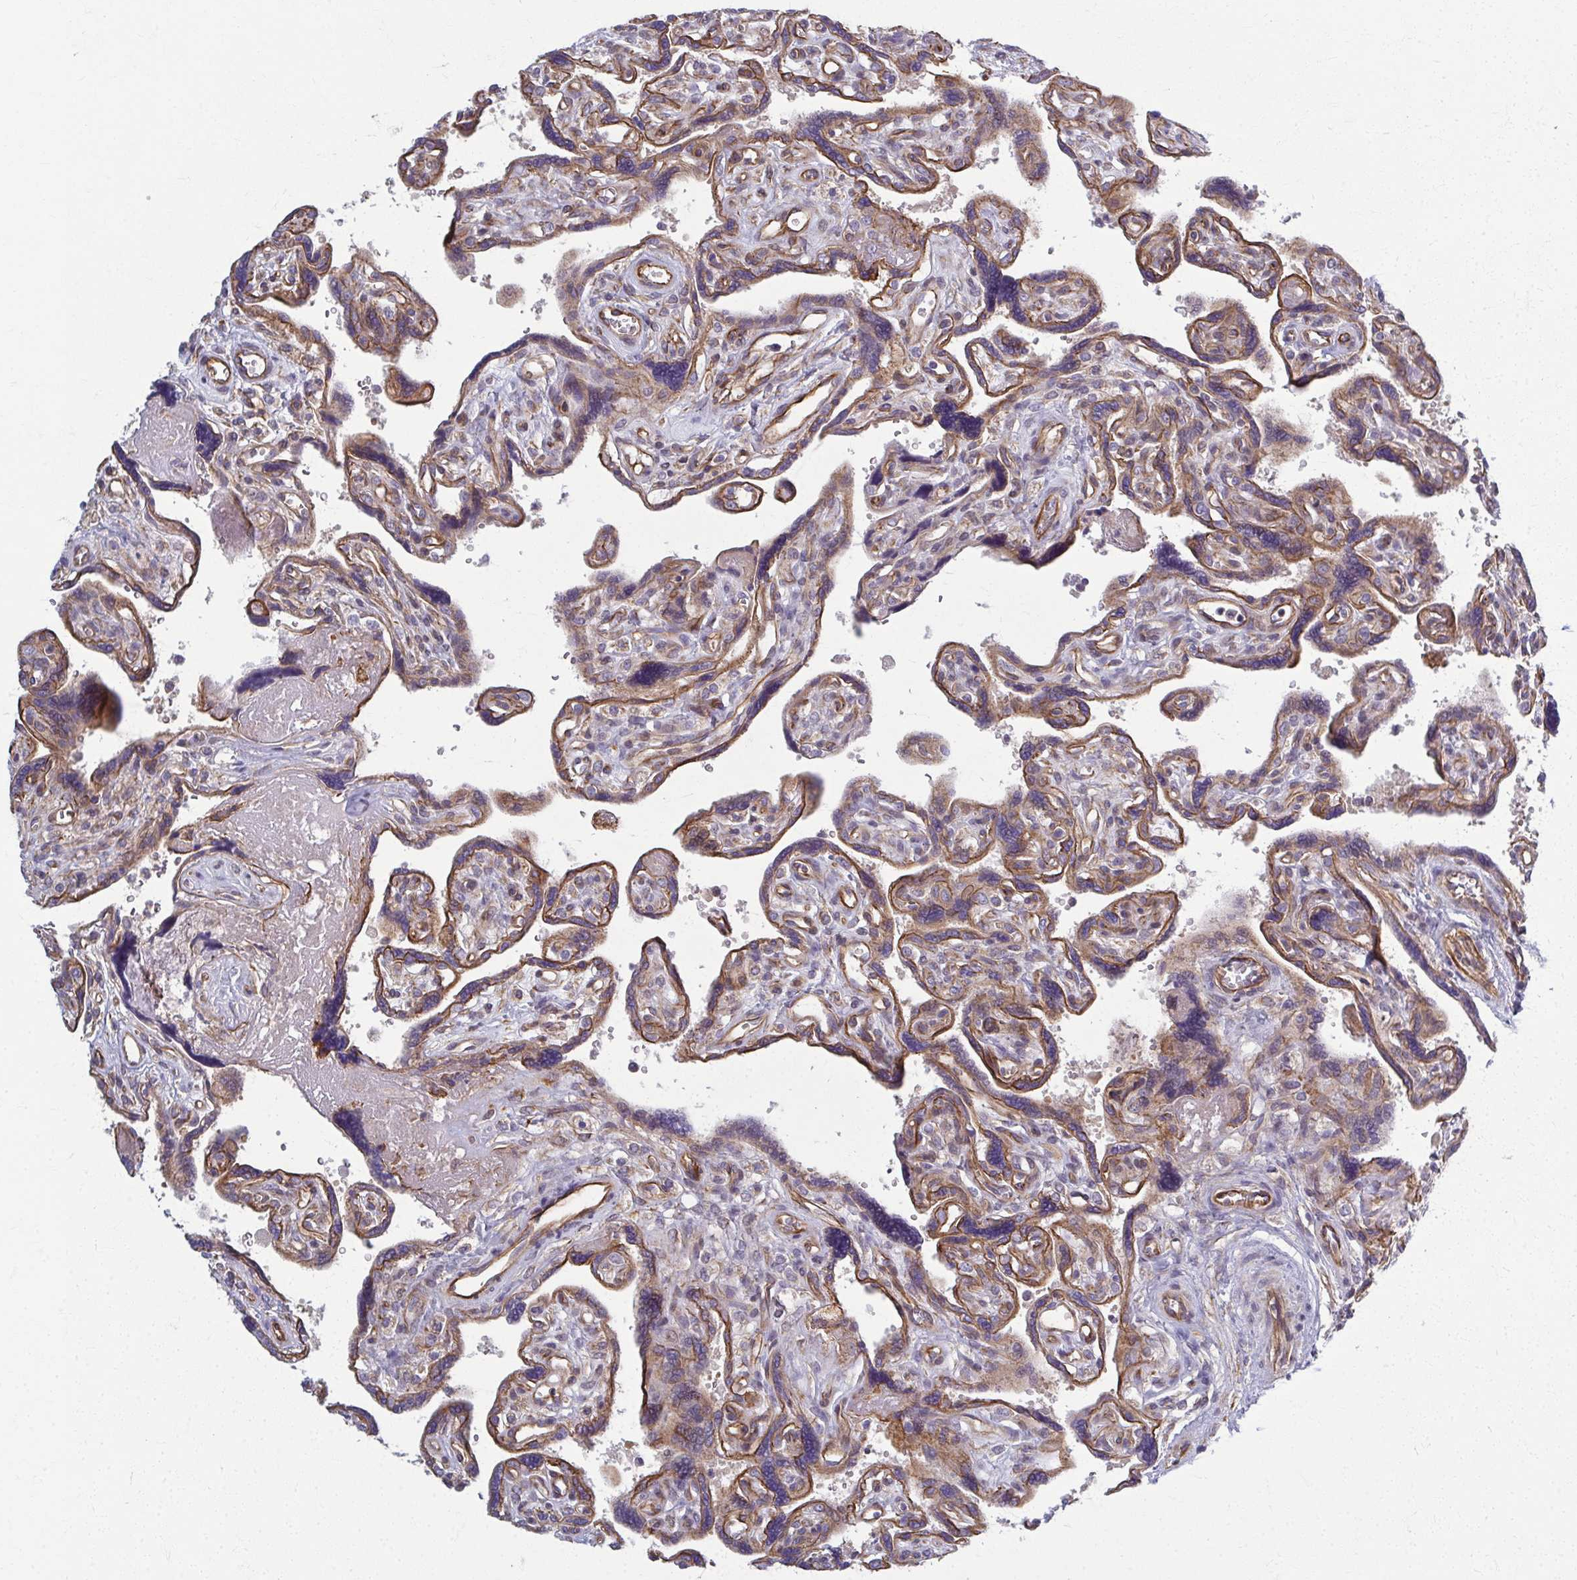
{"staining": {"intensity": "strong", "quantity": "25%-75%", "location": "cytoplasmic/membranous"}, "tissue": "placenta", "cell_type": "Trophoblastic cells", "image_type": "normal", "snomed": [{"axis": "morphology", "description": "Normal tissue, NOS"}, {"axis": "topography", "description": "Placenta"}], "caption": "Brown immunohistochemical staining in unremarkable placenta displays strong cytoplasmic/membranous staining in approximately 25%-75% of trophoblastic cells. (IHC, brightfield microscopy, high magnification).", "gene": "EID2B", "patient": {"sex": "female", "age": 39}}